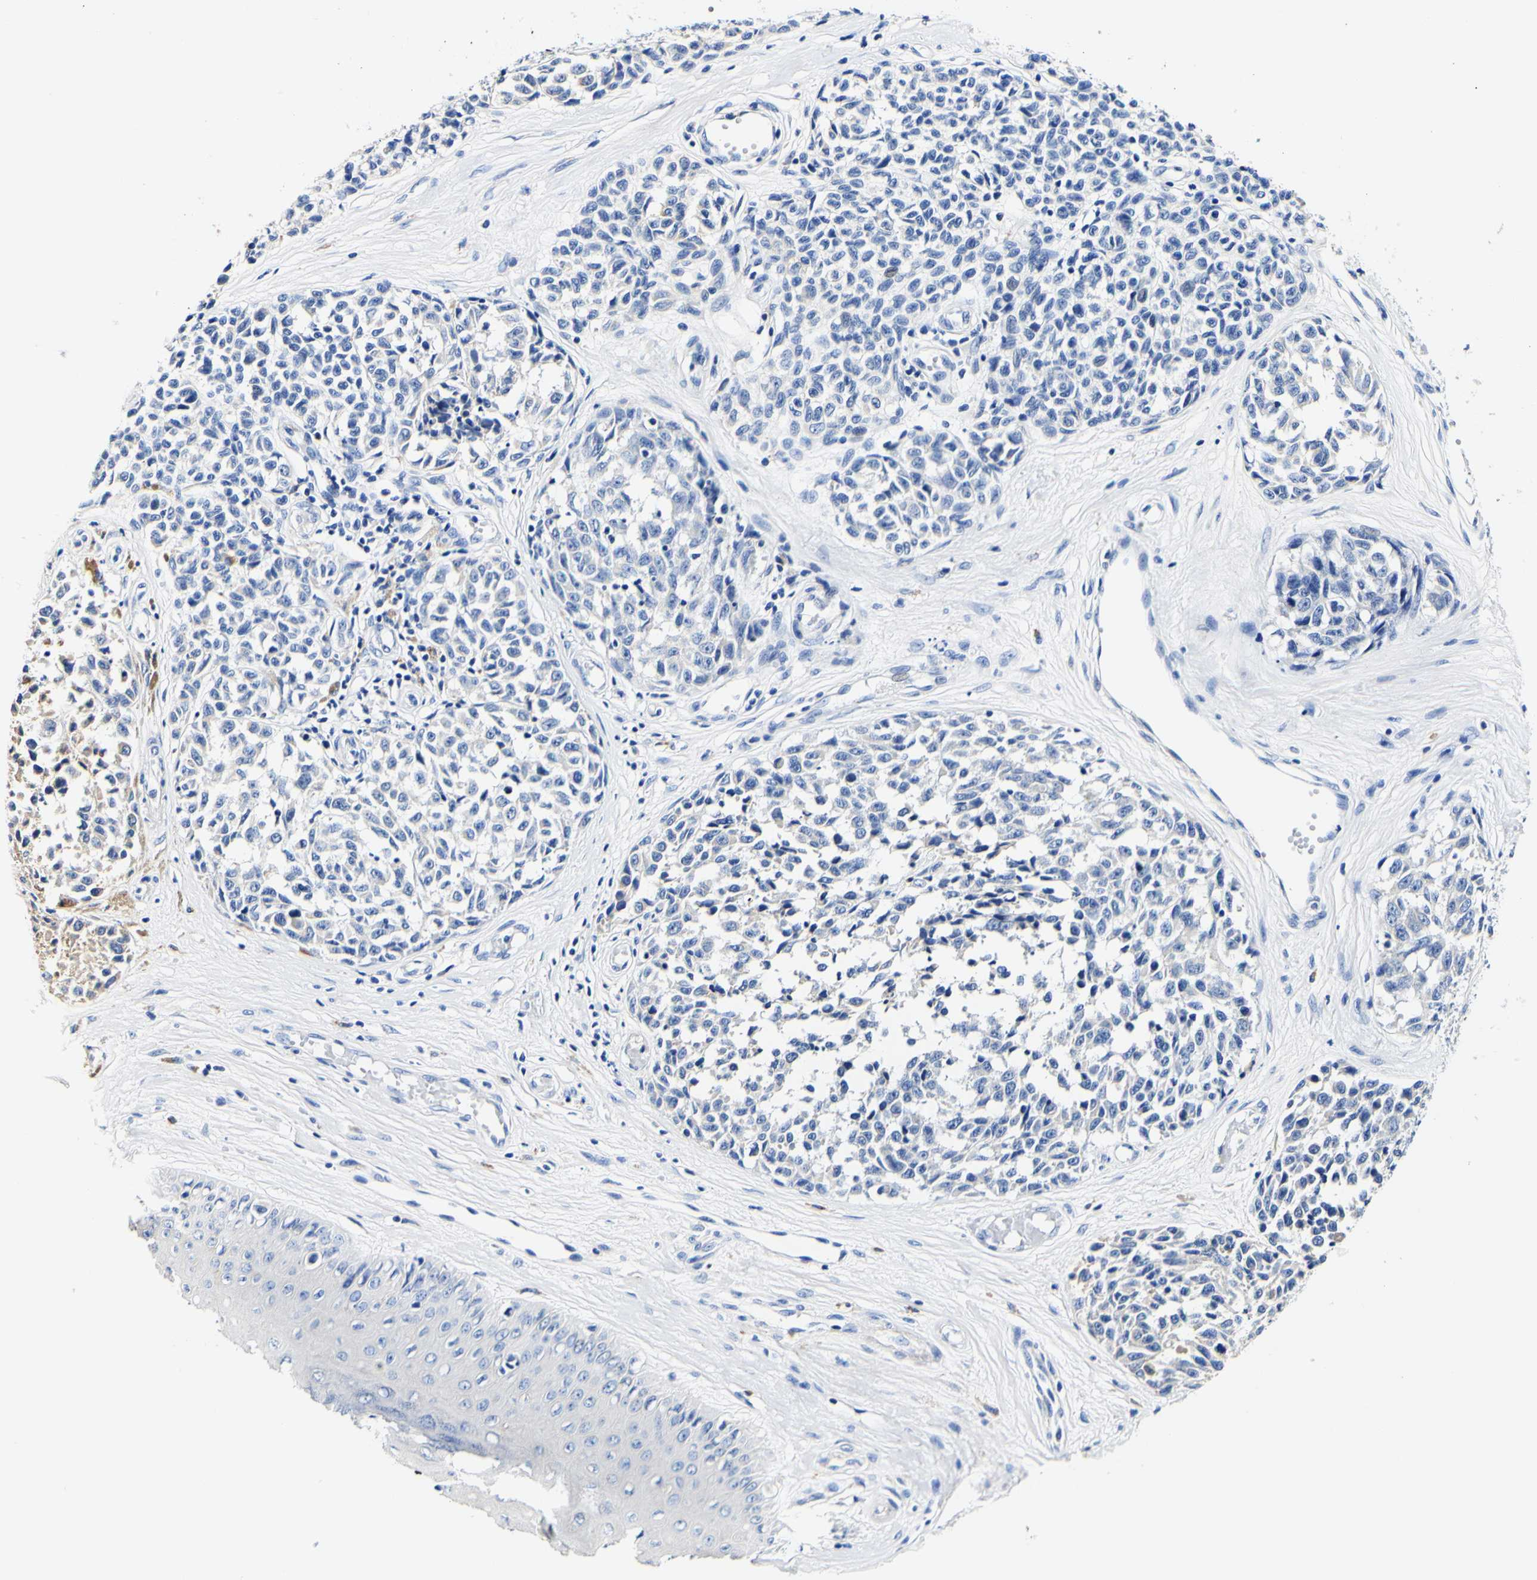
{"staining": {"intensity": "negative", "quantity": "none", "location": "none"}, "tissue": "melanoma", "cell_type": "Tumor cells", "image_type": "cancer", "snomed": [{"axis": "morphology", "description": "Malignant melanoma, NOS"}, {"axis": "topography", "description": "Skin"}], "caption": "Immunohistochemistry image of melanoma stained for a protein (brown), which exhibits no expression in tumor cells.", "gene": "CAMK4", "patient": {"sex": "female", "age": 64}}